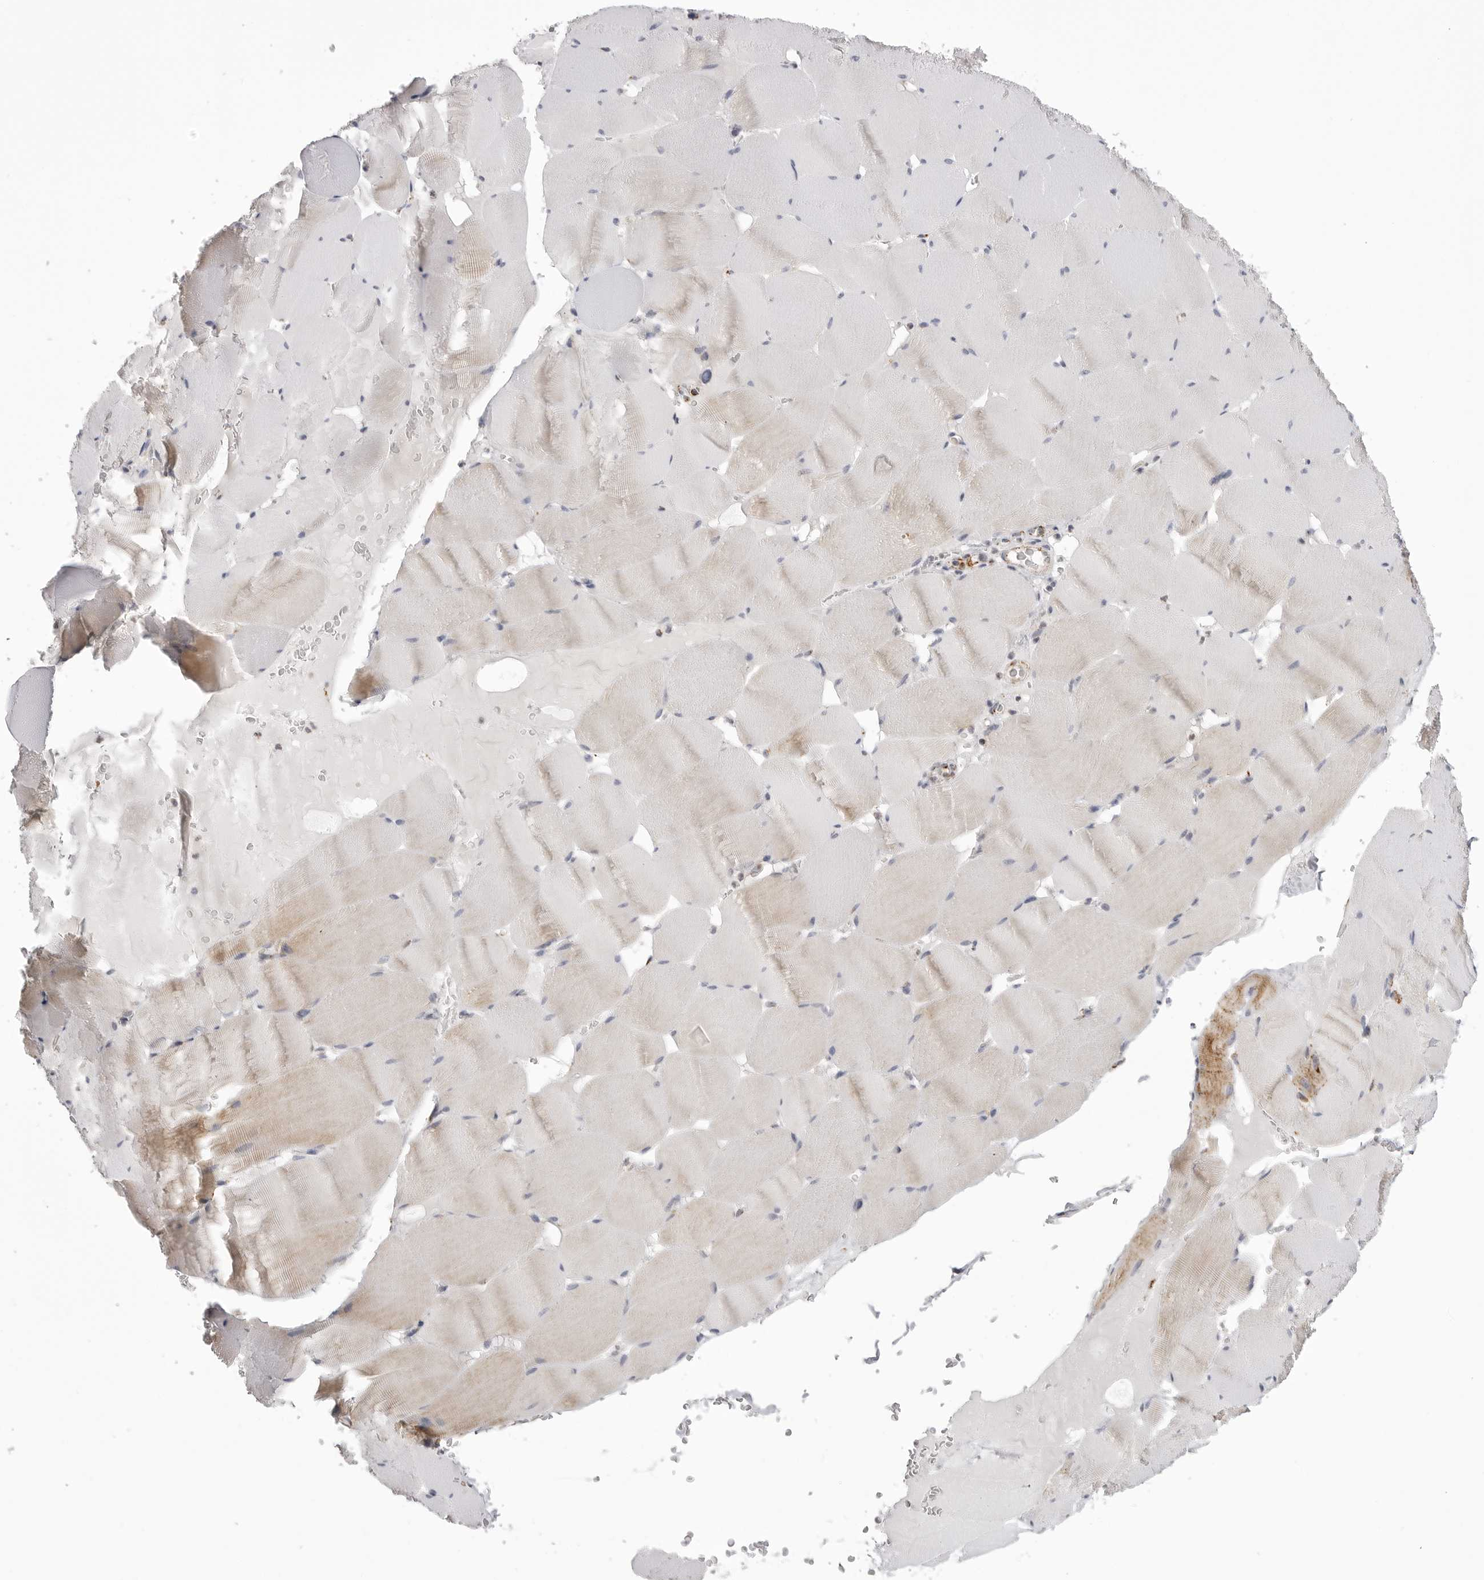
{"staining": {"intensity": "weak", "quantity": "<25%", "location": "cytoplasmic/membranous"}, "tissue": "skeletal muscle", "cell_type": "Myocytes", "image_type": "normal", "snomed": [{"axis": "morphology", "description": "Normal tissue, NOS"}, {"axis": "topography", "description": "Skeletal muscle"}], "caption": "A histopathology image of skeletal muscle stained for a protein exhibits no brown staining in myocytes.", "gene": "TUFM", "patient": {"sex": "male", "age": 62}}